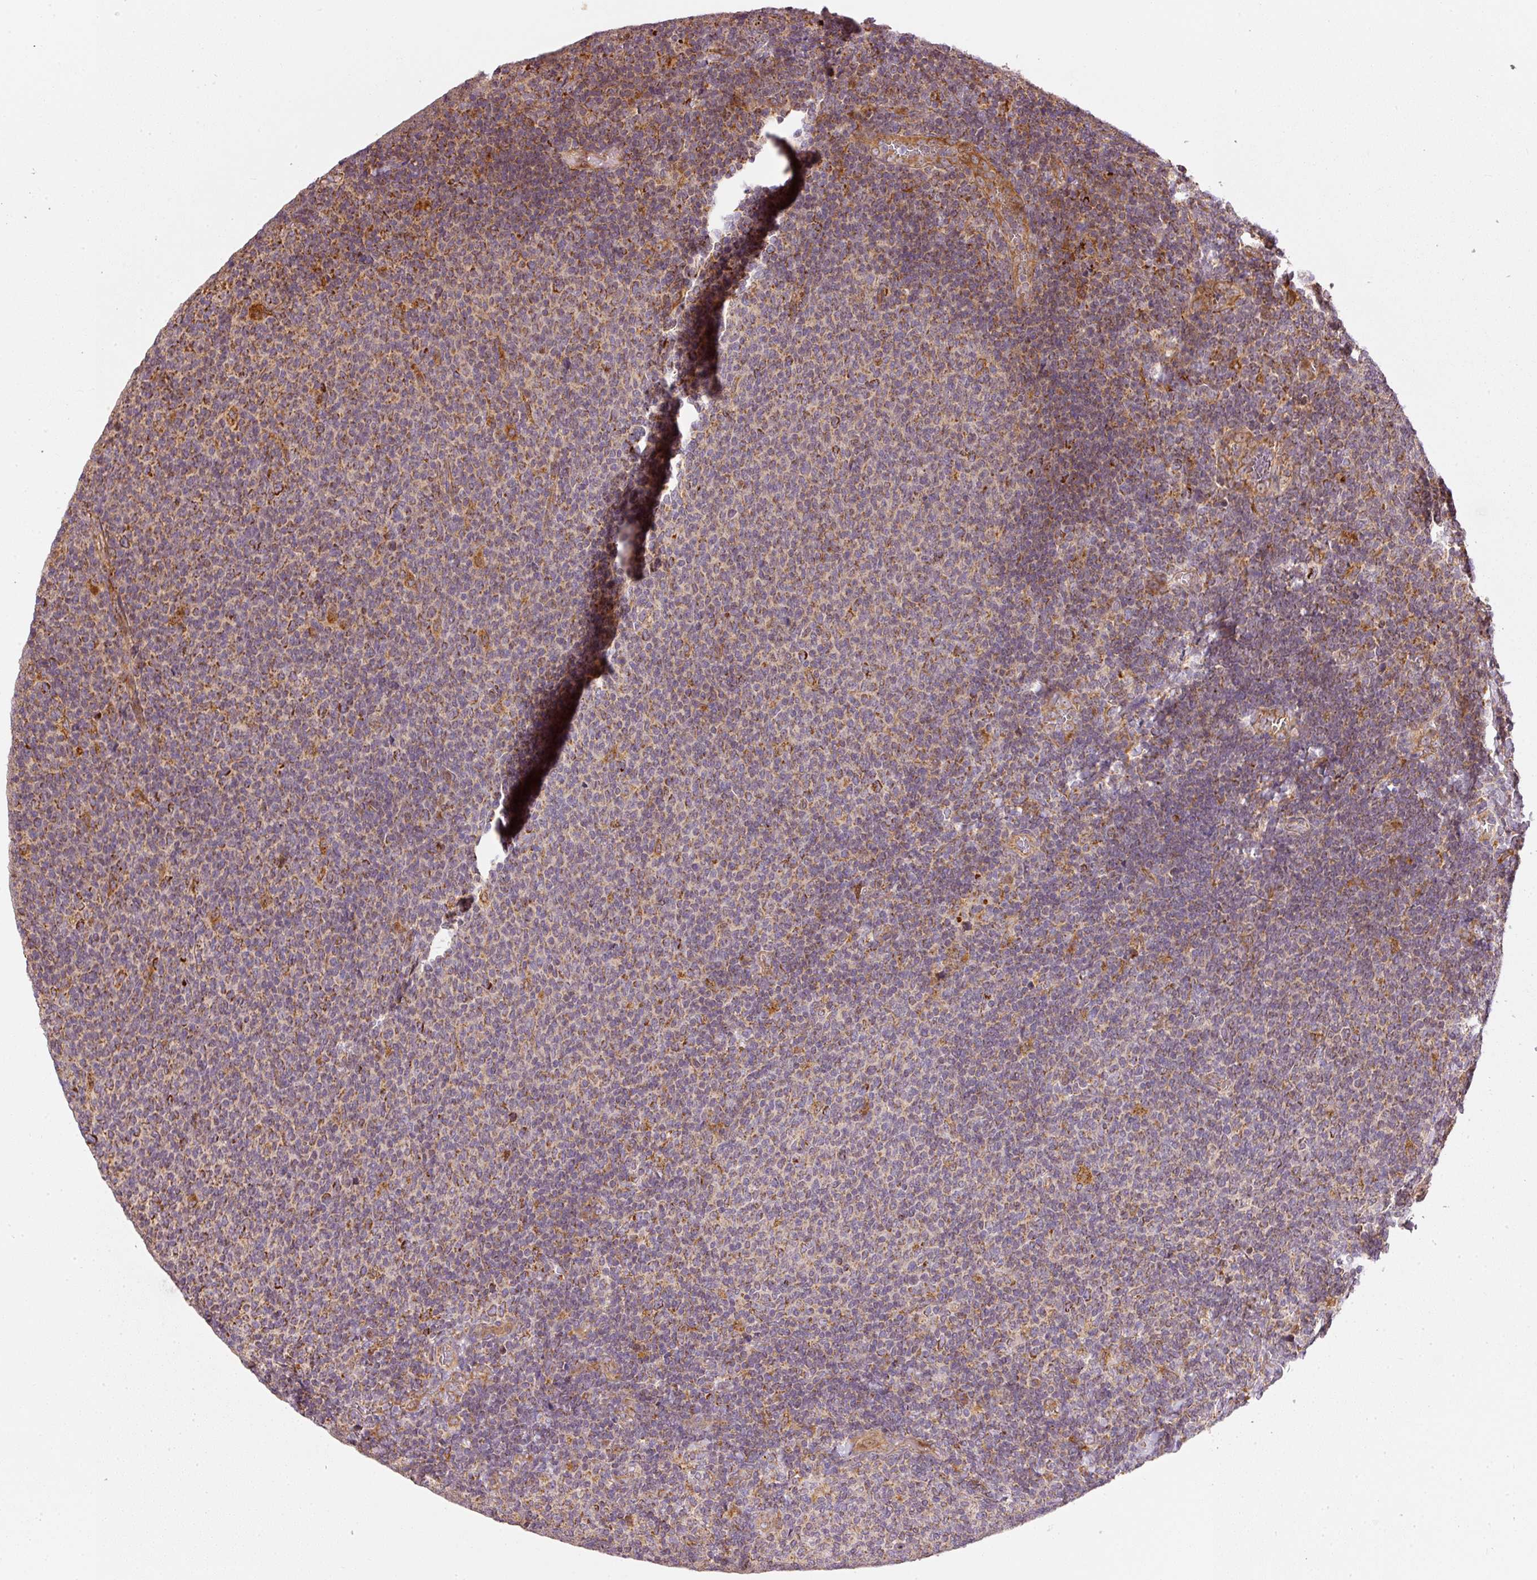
{"staining": {"intensity": "moderate", "quantity": "25%-75%", "location": "cytoplasmic/membranous"}, "tissue": "lymphoma", "cell_type": "Tumor cells", "image_type": "cancer", "snomed": [{"axis": "morphology", "description": "Malignant lymphoma, non-Hodgkin's type, Low grade"}, {"axis": "topography", "description": "Lymph node"}], "caption": "IHC image of neoplastic tissue: human low-grade malignant lymphoma, non-Hodgkin's type stained using immunohistochemistry shows medium levels of moderate protein expression localized specifically in the cytoplasmic/membranous of tumor cells, appearing as a cytoplasmic/membranous brown color.", "gene": "MTHFD1L", "patient": {"sex": "male", "age": 52}}